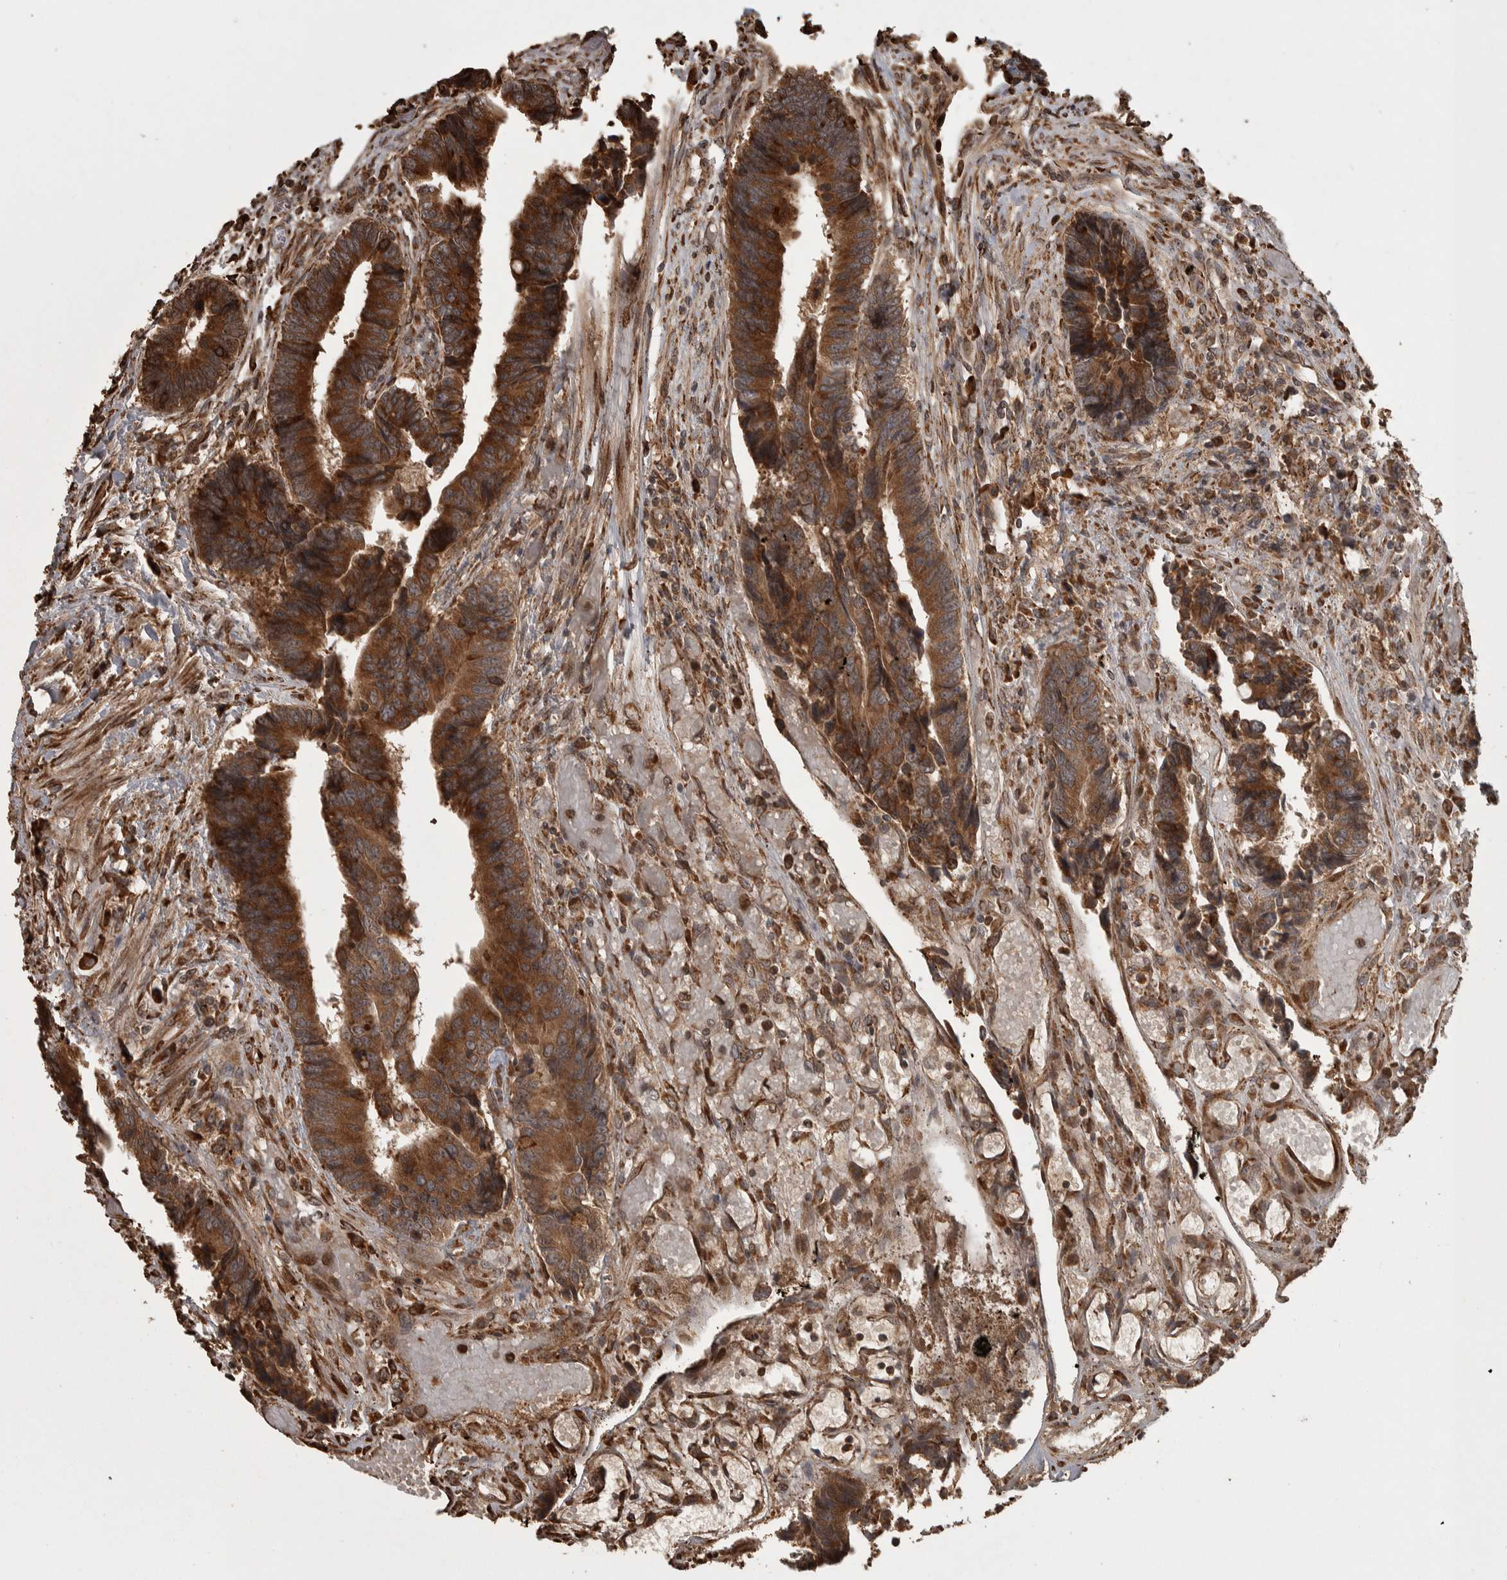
{"staining": {"intensity": "strong", "quantity": ">75%", "location": "cytoplasmic/membranous"}, "tissue": "colorectal cancer", "cell_type": "Tumor cells", "image_type": "cancer", "snomed": [{"axis": "morphology", "description": "Adenocarcinoma, NOS"}, {"axis": "topography", "description": "Rectum"}], "caption": "This is a micrograph of immunohistochemistry staining of adenocarcinoma (colorectal), which shows strong expression in the cytoplasmic/membranous of tumor cells.", "gene": "AGBL3", "patient": {"sex": "male", "age": 84}}